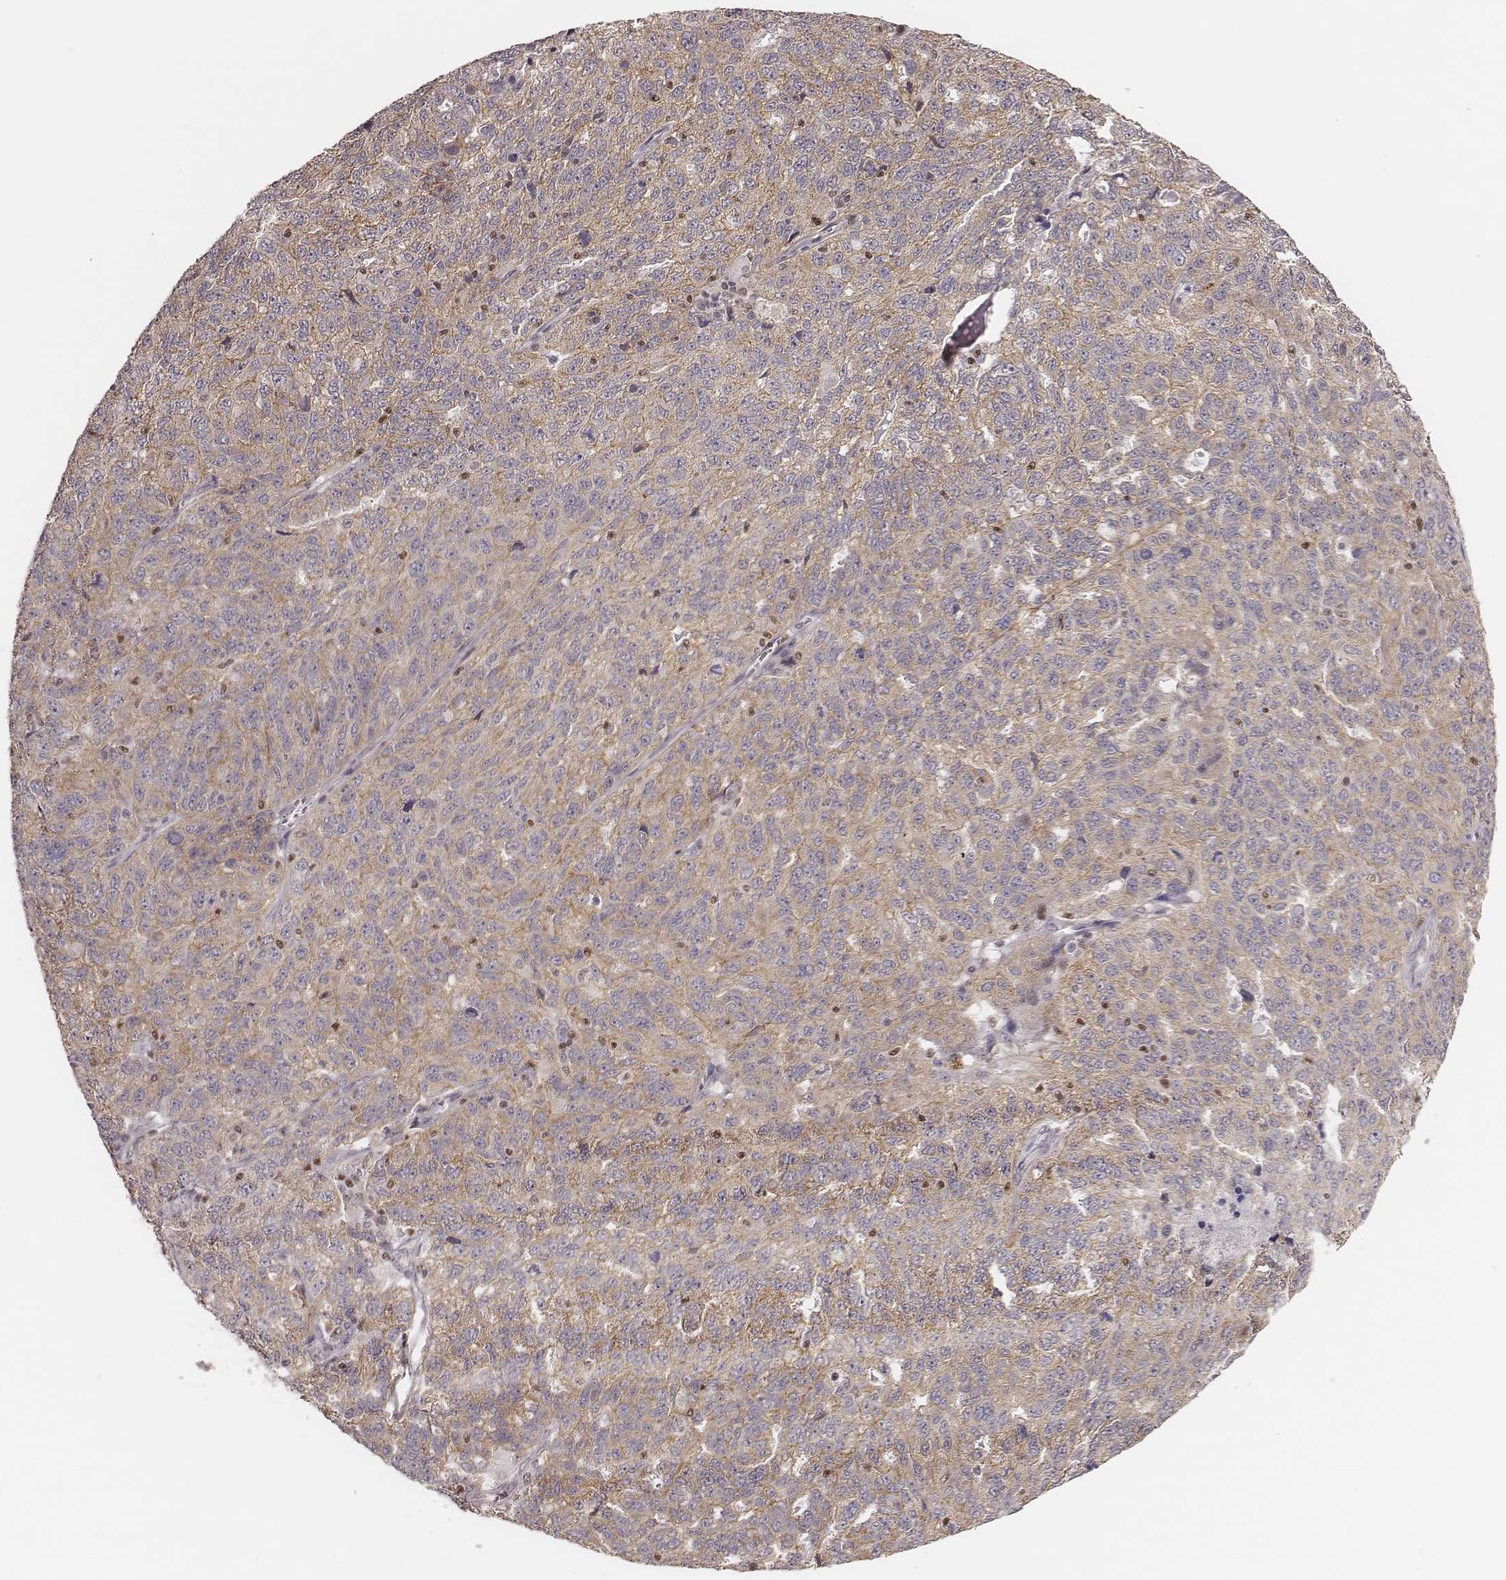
{"staining": {"intensity": "weak", "quantity": ">75%", "location": "cytoplasmic/membranous"}, "tissue": "ovarian cancer", "cell_type": "Tumor cells", "image_type": "cancer", "snomed": [{"axis": "morphology", "description": "Cystadenocarcinoma, serous, NOS"}, {"axis": "topography", "description": "Ovary"}], "caption": "A brown stain shows weak cytoplasmic/membranous expression of a protein in ovarian cancer tumor cells. Nuclei are stained in blue.", "gene": "WDR59", "patient": {"sex": "female", "age": 71}}